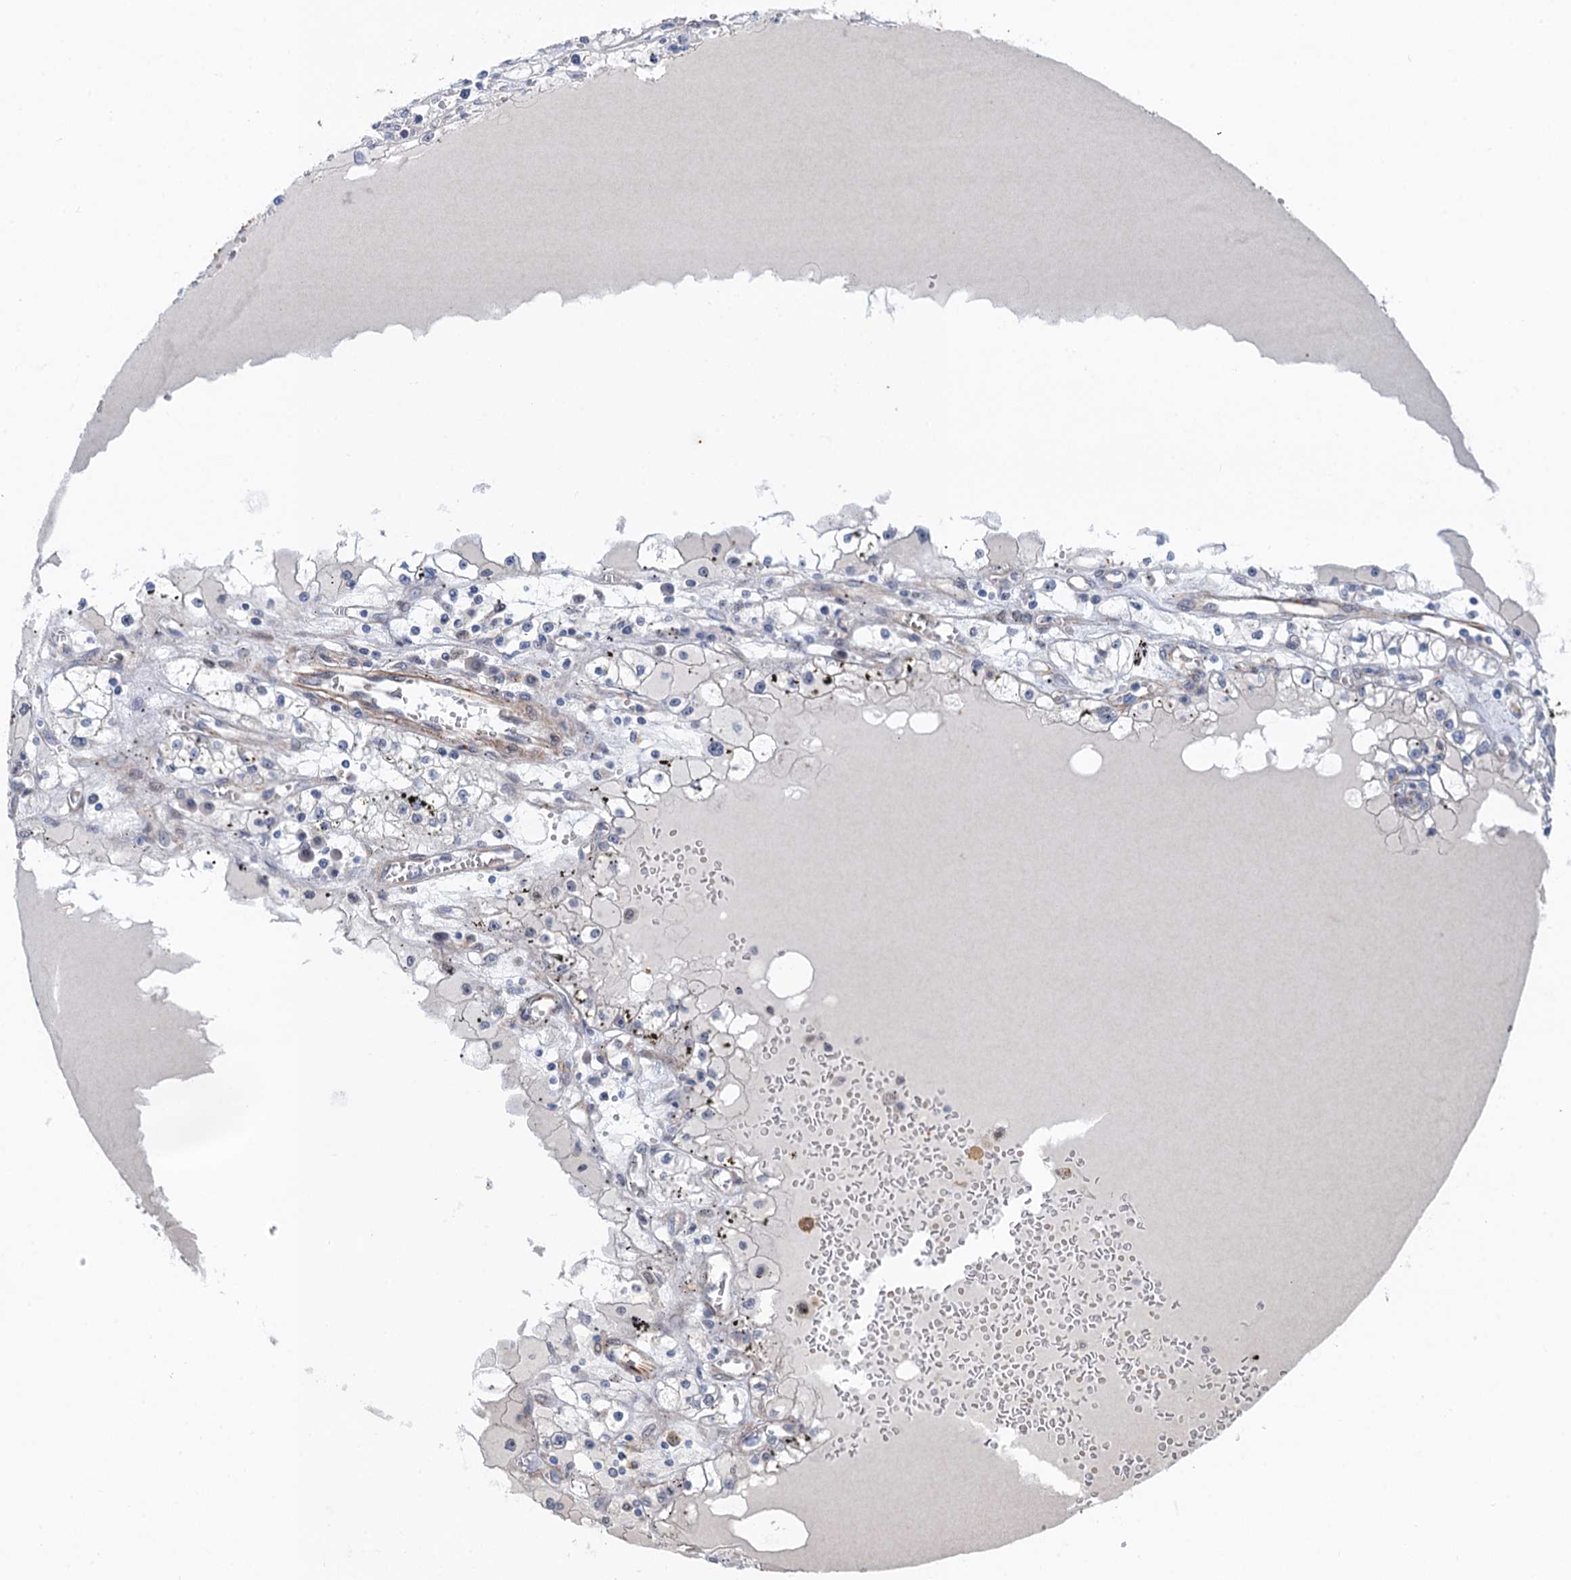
{"staining": {"intensity": "negative", "quantity": "none", "location": "none"}, "tissue": "renal cancer", "cell_type": "Tumor cells", "image_type": "cancer", "snomed": [{"axis": "morphology", "description": "Adenocarcinoma, NOS"}, {"axis": "topography", "description": "Kidney"}], "caption": "Human renal adenocarcinoma stained for a protein using immunohistochemistry (IHC) shows no expression in tumor cells.", "gene": "TTC31", "patient": {"sex": "male", "age": 56}}